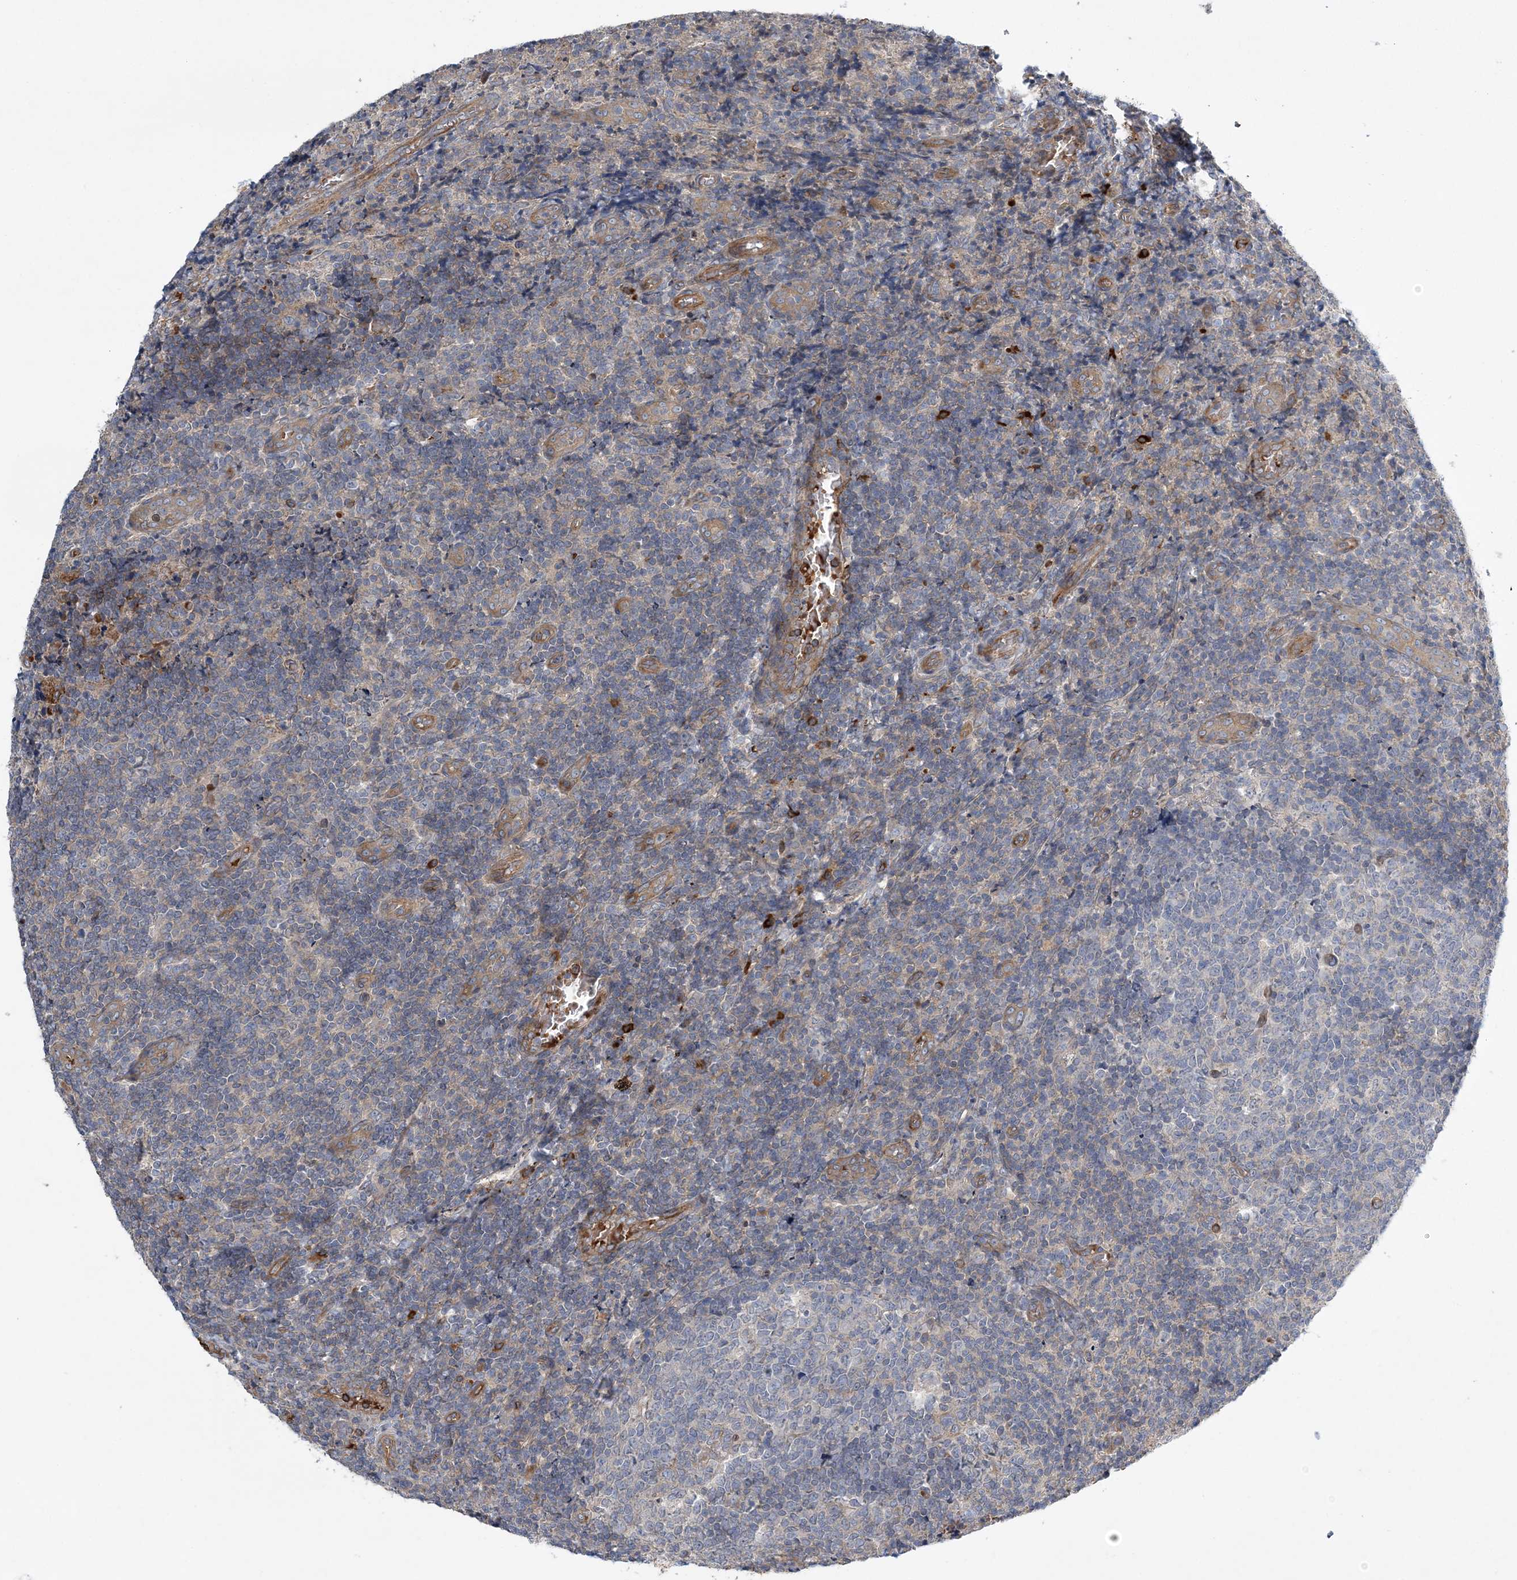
{"staining": {"intensity": "weak", "quantity": "<25%", "location": "cytoplasmic/membranous"}, "tissue": "tonsil", "cell_type": "Germinal center cells", "image_type": "normal", "snomed": [{"axis": "morphology", "description": "Normal tissue, NOS"}, {"axis": "topography", "description": "Tonsil"}], "caption": "A high-resolution micrograph shows IHC staining of normal tonsil, which exhibits no significant expression in germinal center cells.", "gene": "CALN1", "patient": {"sex": "female", "age": 19}}